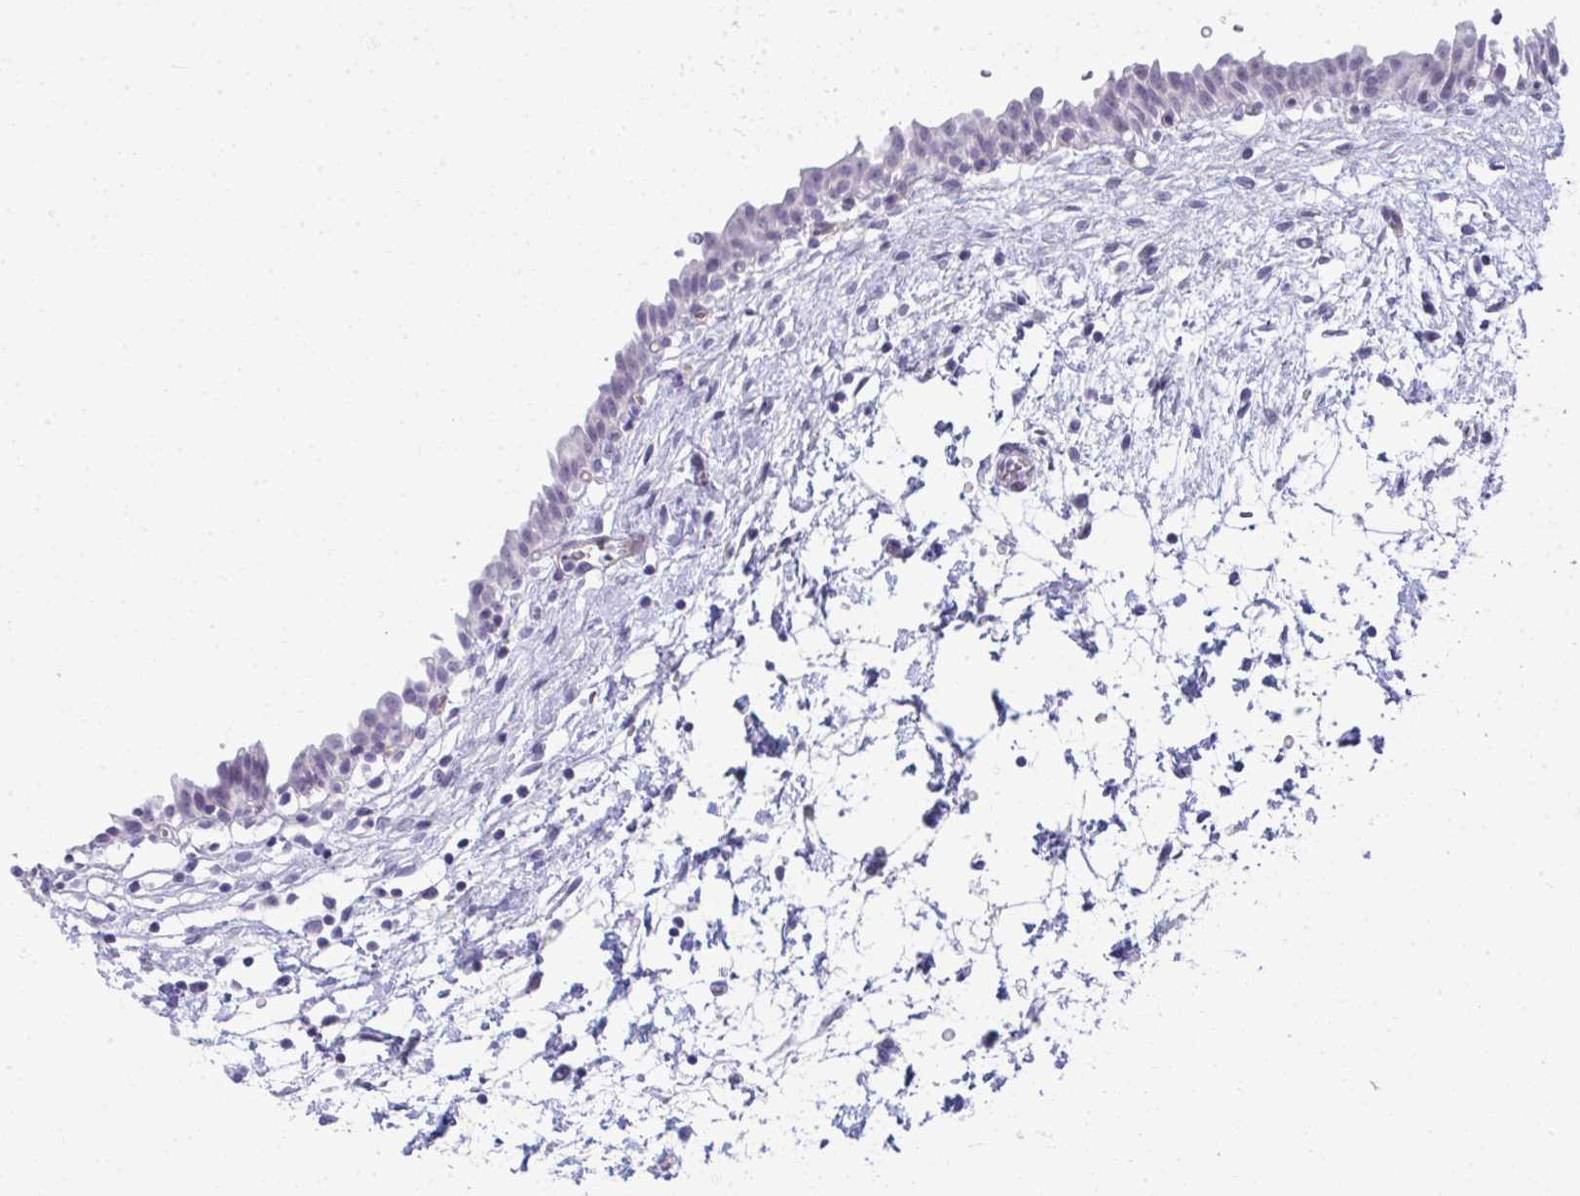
{"staining": {"intensity": "negative", "quantity": "none", "location": "none"}, "tissue": "urinary bladder", "cell_type": "Urothelial cells", "image_type": "normal", "snomed": [{"axis": "morphology", "description": "Normal tissue, NOS"}, {"axis": "topography", "description": "Urinary bladder"}], "caption": "A photomicrograph of human urinary bladder is negative for staining in urothelial cells. The staining was performed using DAB to visualize the protein expression in brown, while the nuclei were stained in blue with hematoxylin (Magnification: 20x).", "gene": "TMEM82", "patient": {"sex": "male", "age": 37}}